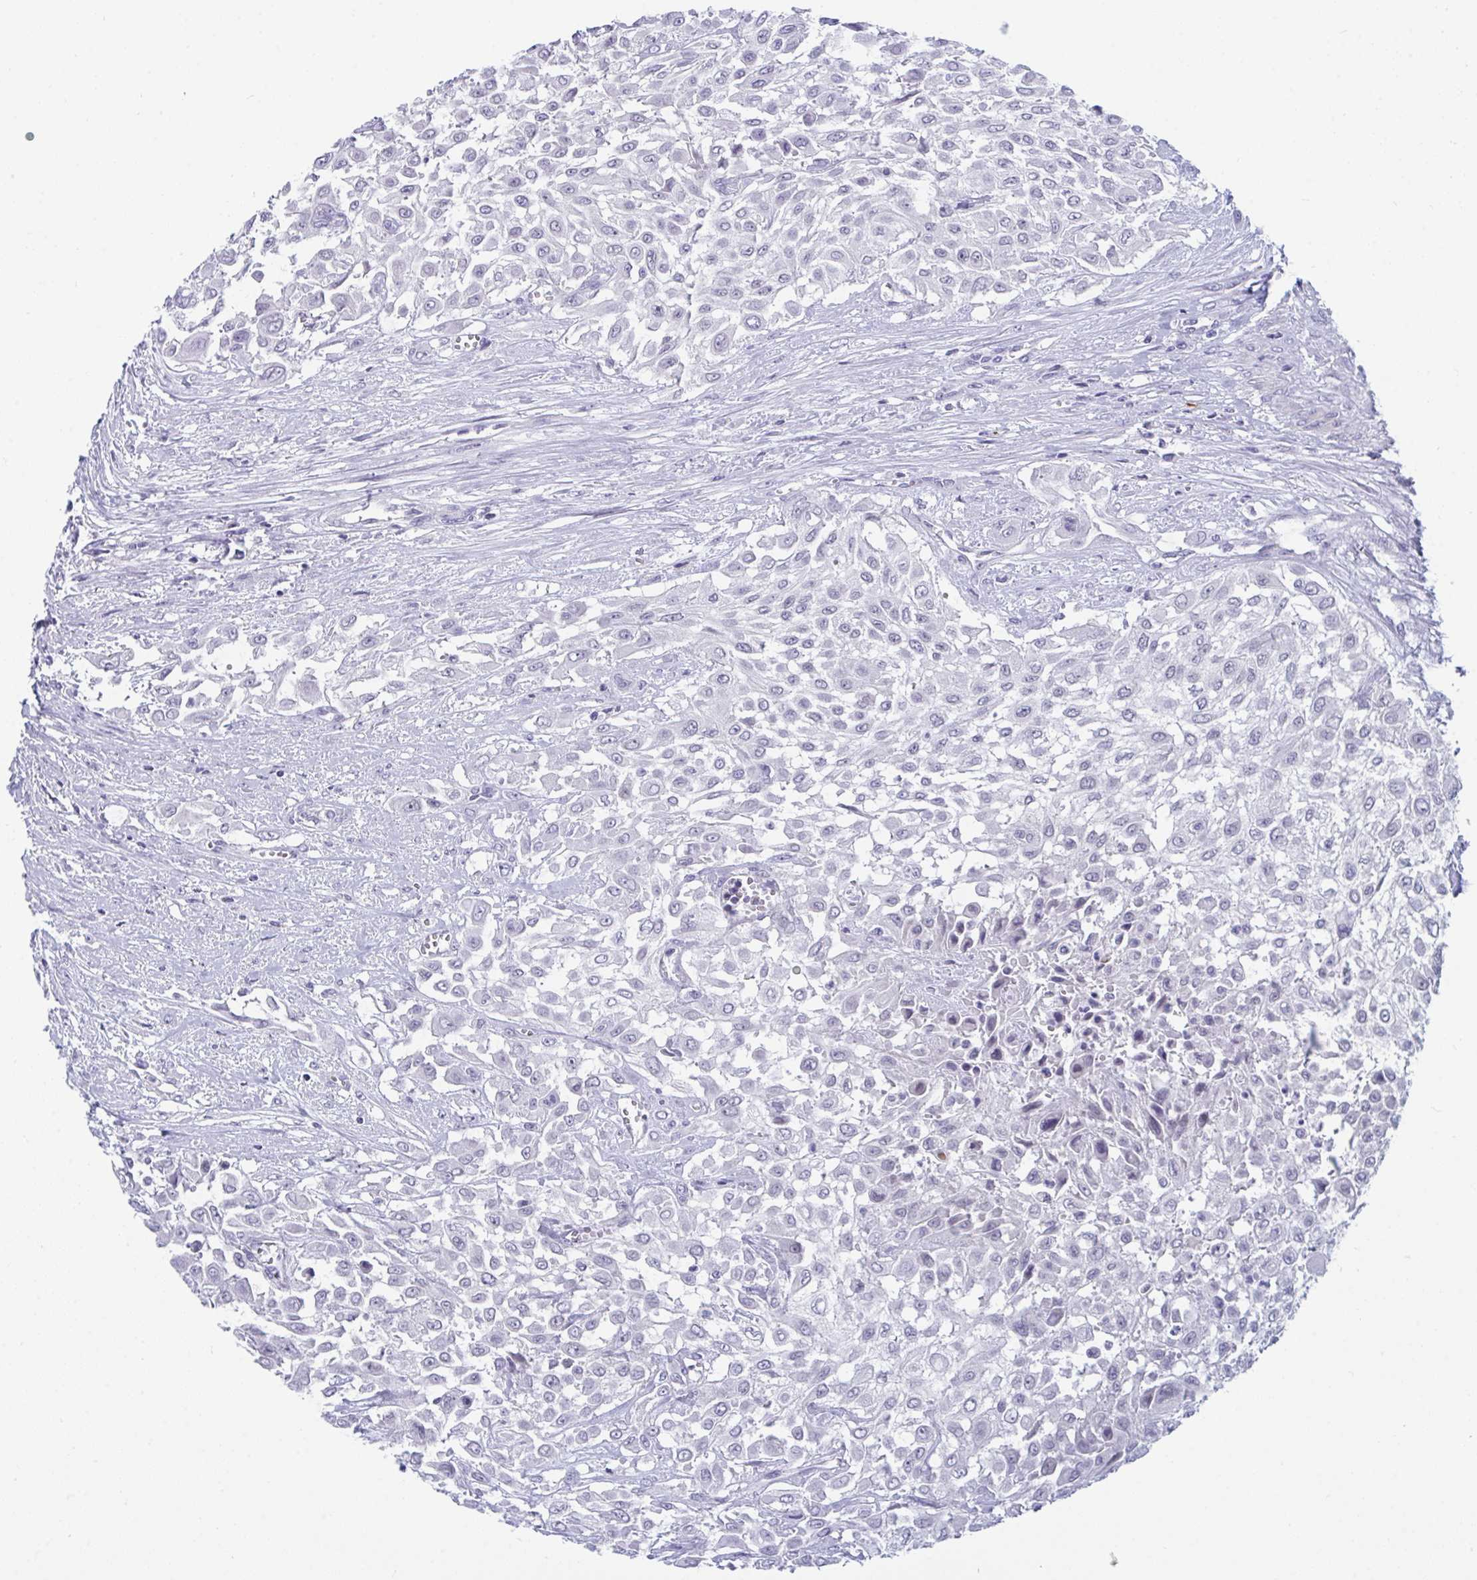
{"staining": {"intensity": "negative", "quantity": "none", "location": "none"}, "tissue": "urothelial cancer", "cell_type": "Tumor cells", "image_type": "cancer", "snomed": [{"axis": "morphology", "description": "Urothelial carcinoma, High grade"}, {"axis": "topography", "description": "Urinary bladder"}], "caption": "This is an immunohistochemistry (IHC) micrograph of urothelial cancer. There is no positivity in tumor cells.", "gene": "BMAL2", "patient": {"sex": "male", "age": 57}}